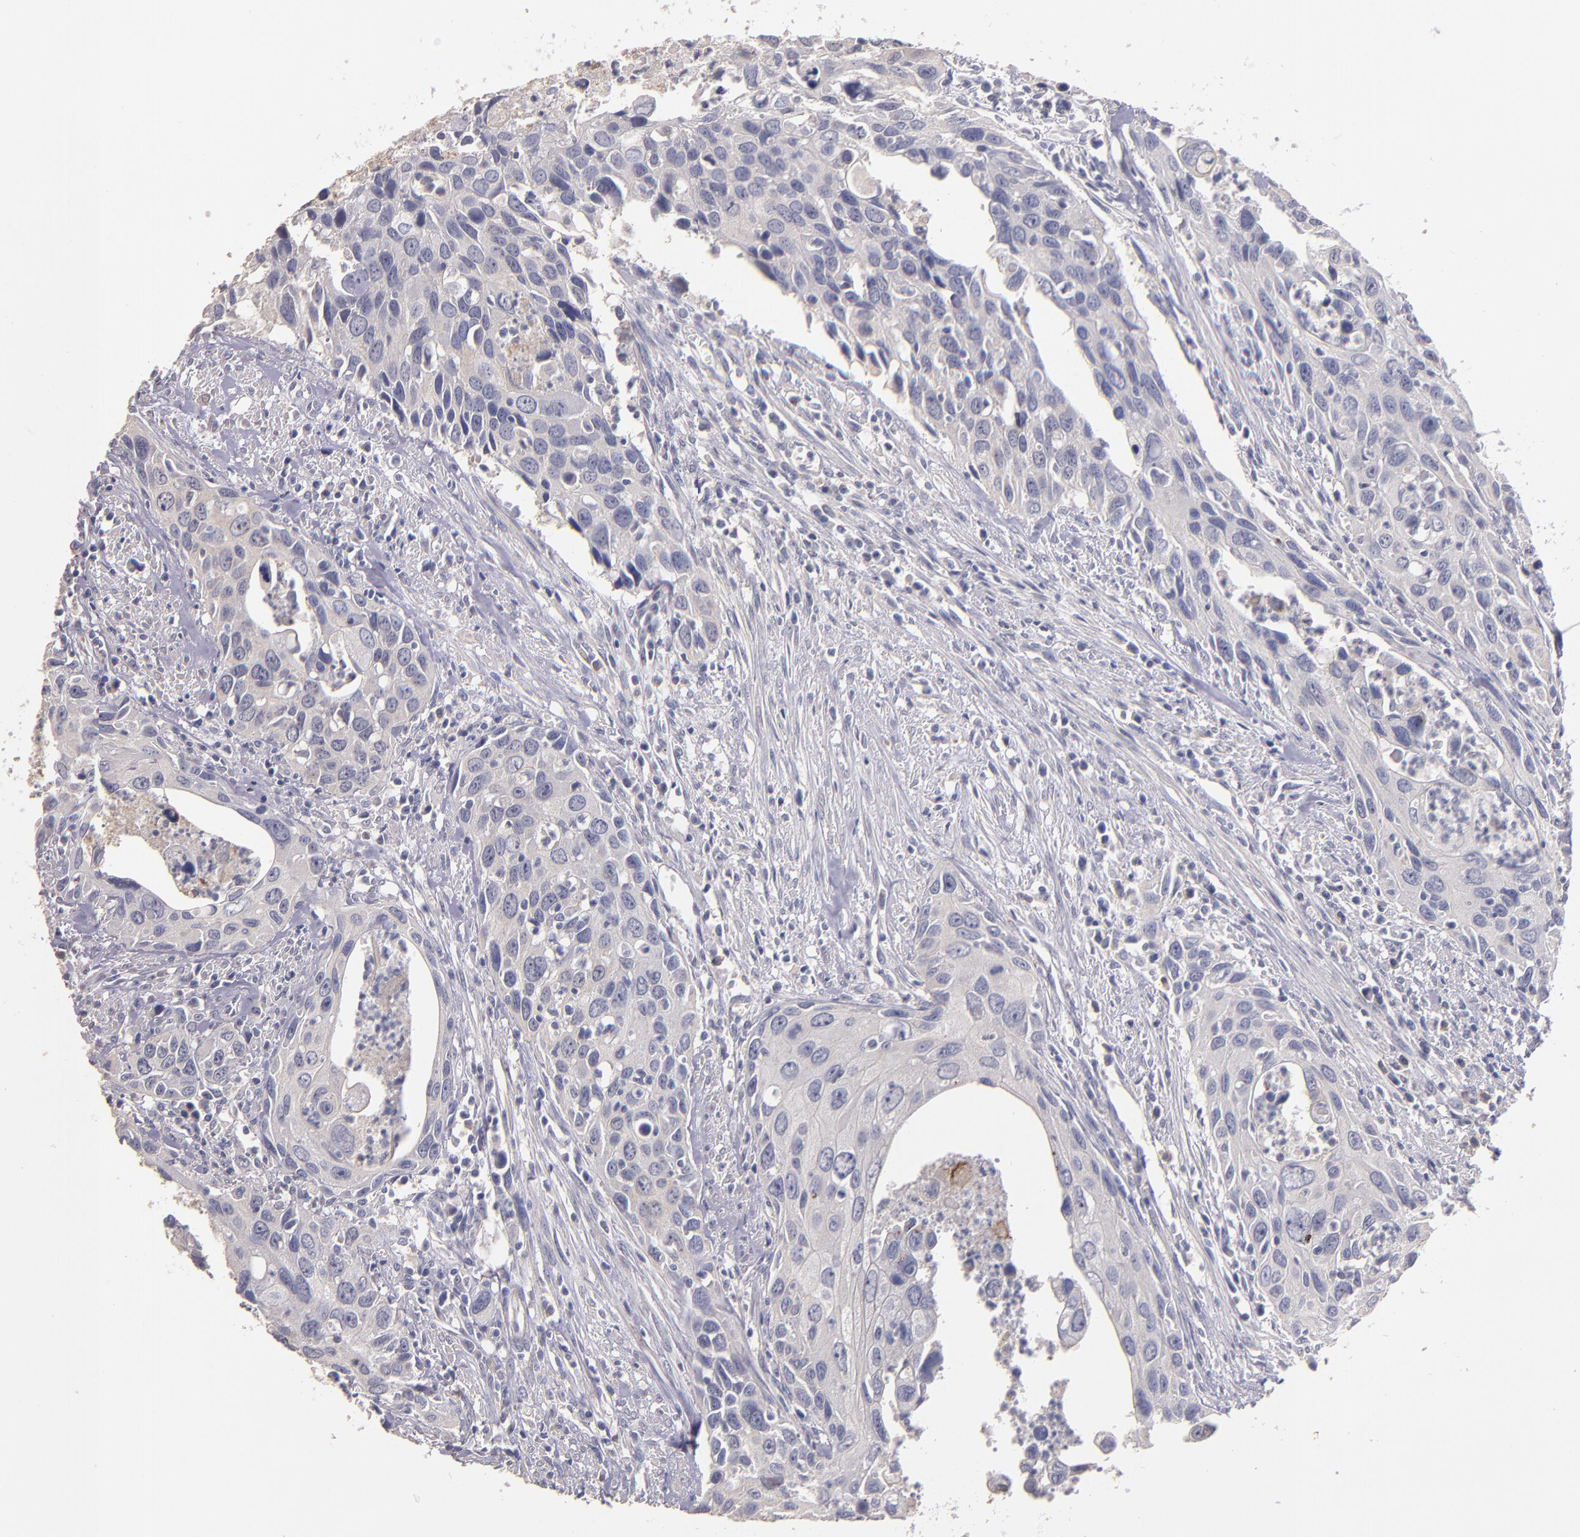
{"staining": {"intensity": "negative", "quantity": "none", "location": "none"}, "tissue": "urothelial cancer", "cell_type": "Tumor cells", "image_type": "cancer", "snomed": [{"axis": "morphology", "description": "Urothelial carcinoma, High grade"}, {"axis": "topography", "description": "Urinary bladder"}], "caption": "Immunohistochemistry of human urothelial carcinoma (high-grade) demonstrates no staining in tumor cells.", "gene": "MAGEE1", "patient": {"sex": "male", "age": 71}}